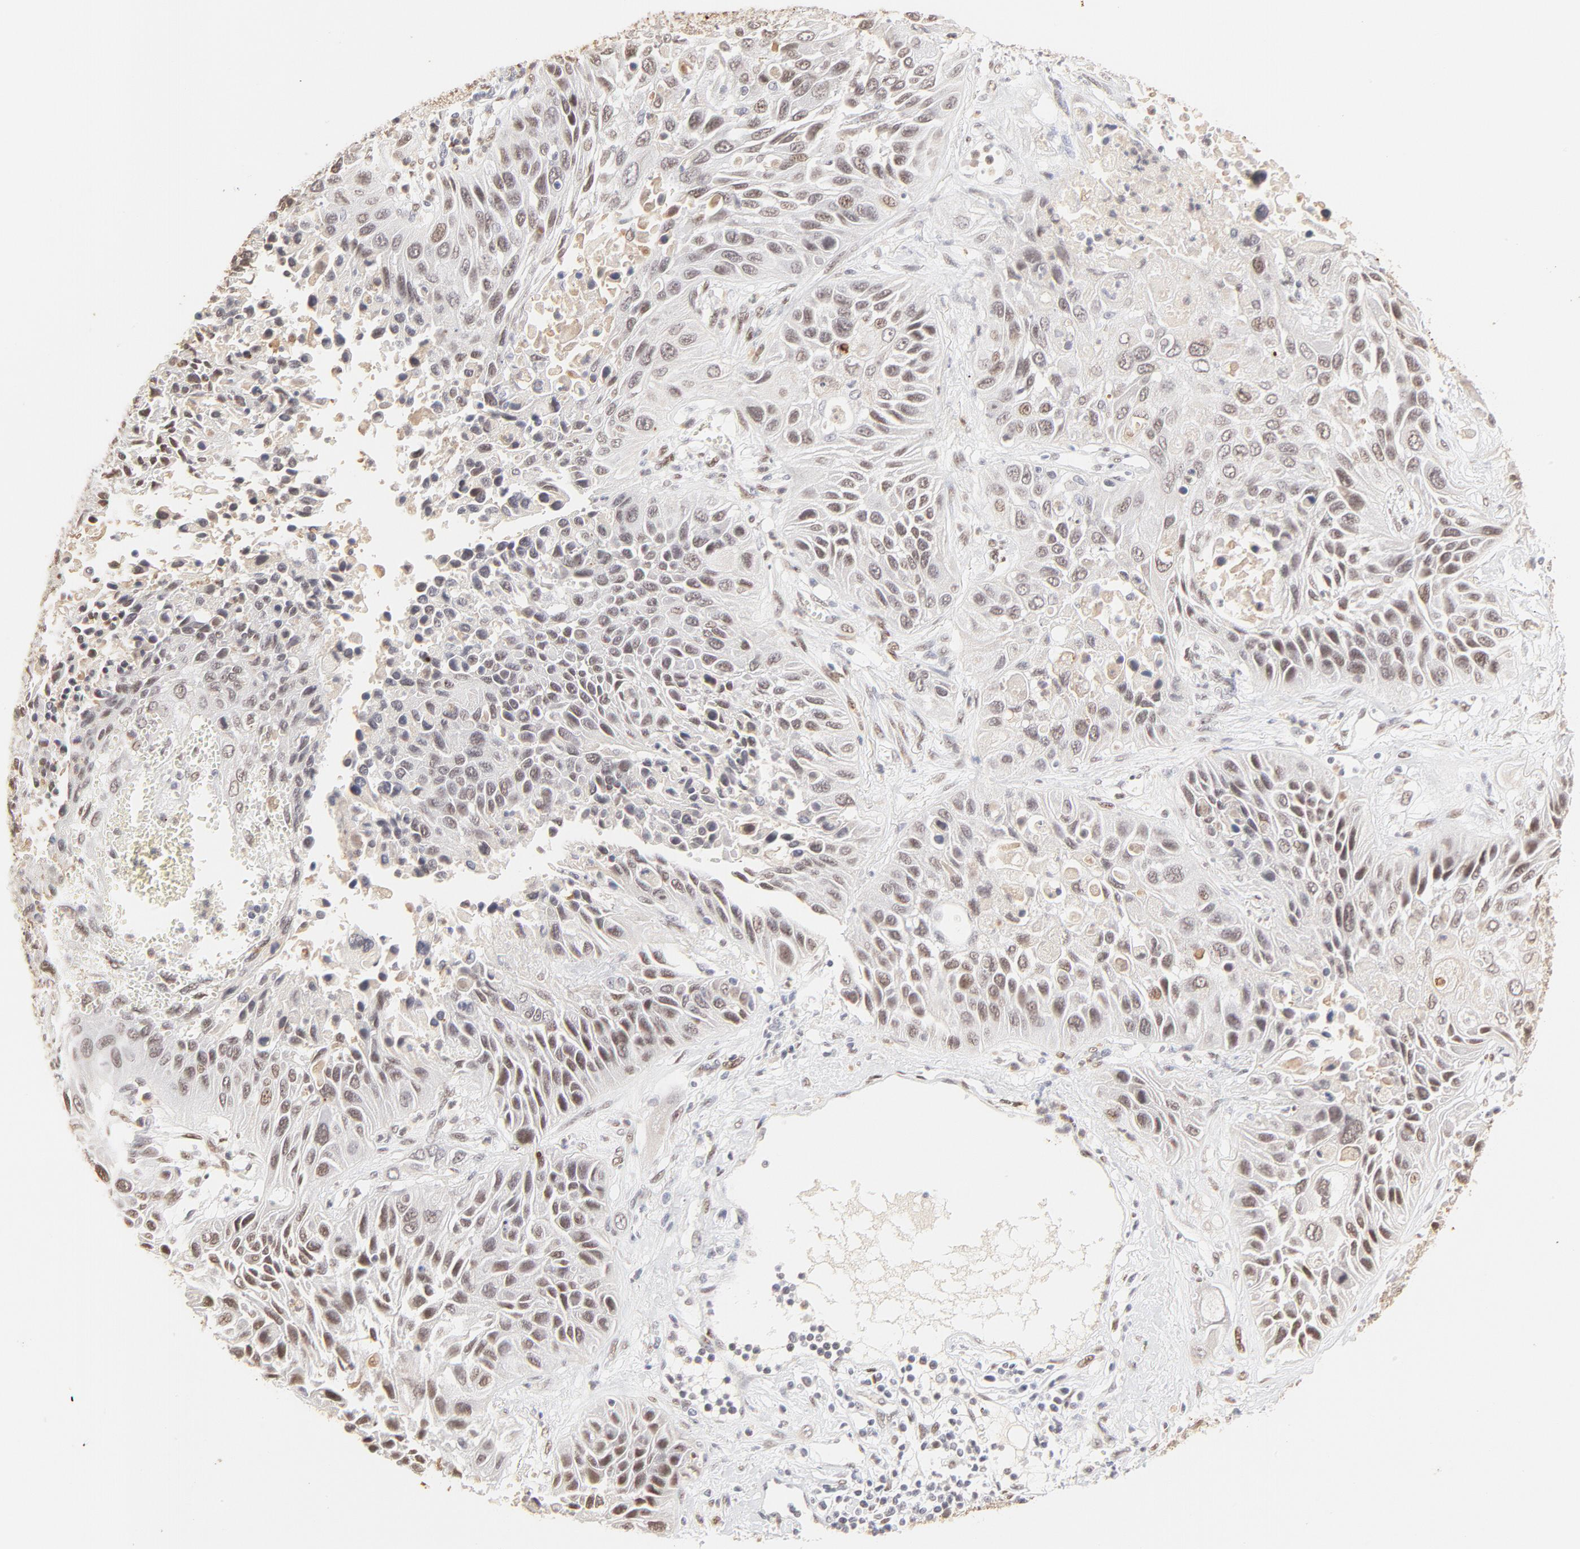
{"staining": {"intensity": "weak", "quantity": "25%-75%", "location": "nuclear"}, "tissue": "lung cancer", "cell_type": "Tumor cells", "image_type": "cancer", "snomed": [{"axis": "morphology", "description": "Squamous cell carcinoma, NOS"}, {"axis": "topography", "description": "Lung"}], "caption": "The micrograph demonstrates a brown stain indicating the presence of a protein in the nuclear of tumor cells in lung cancer.", "gene": "PBX3", "patient": {"sex": "female", "age": 76}}